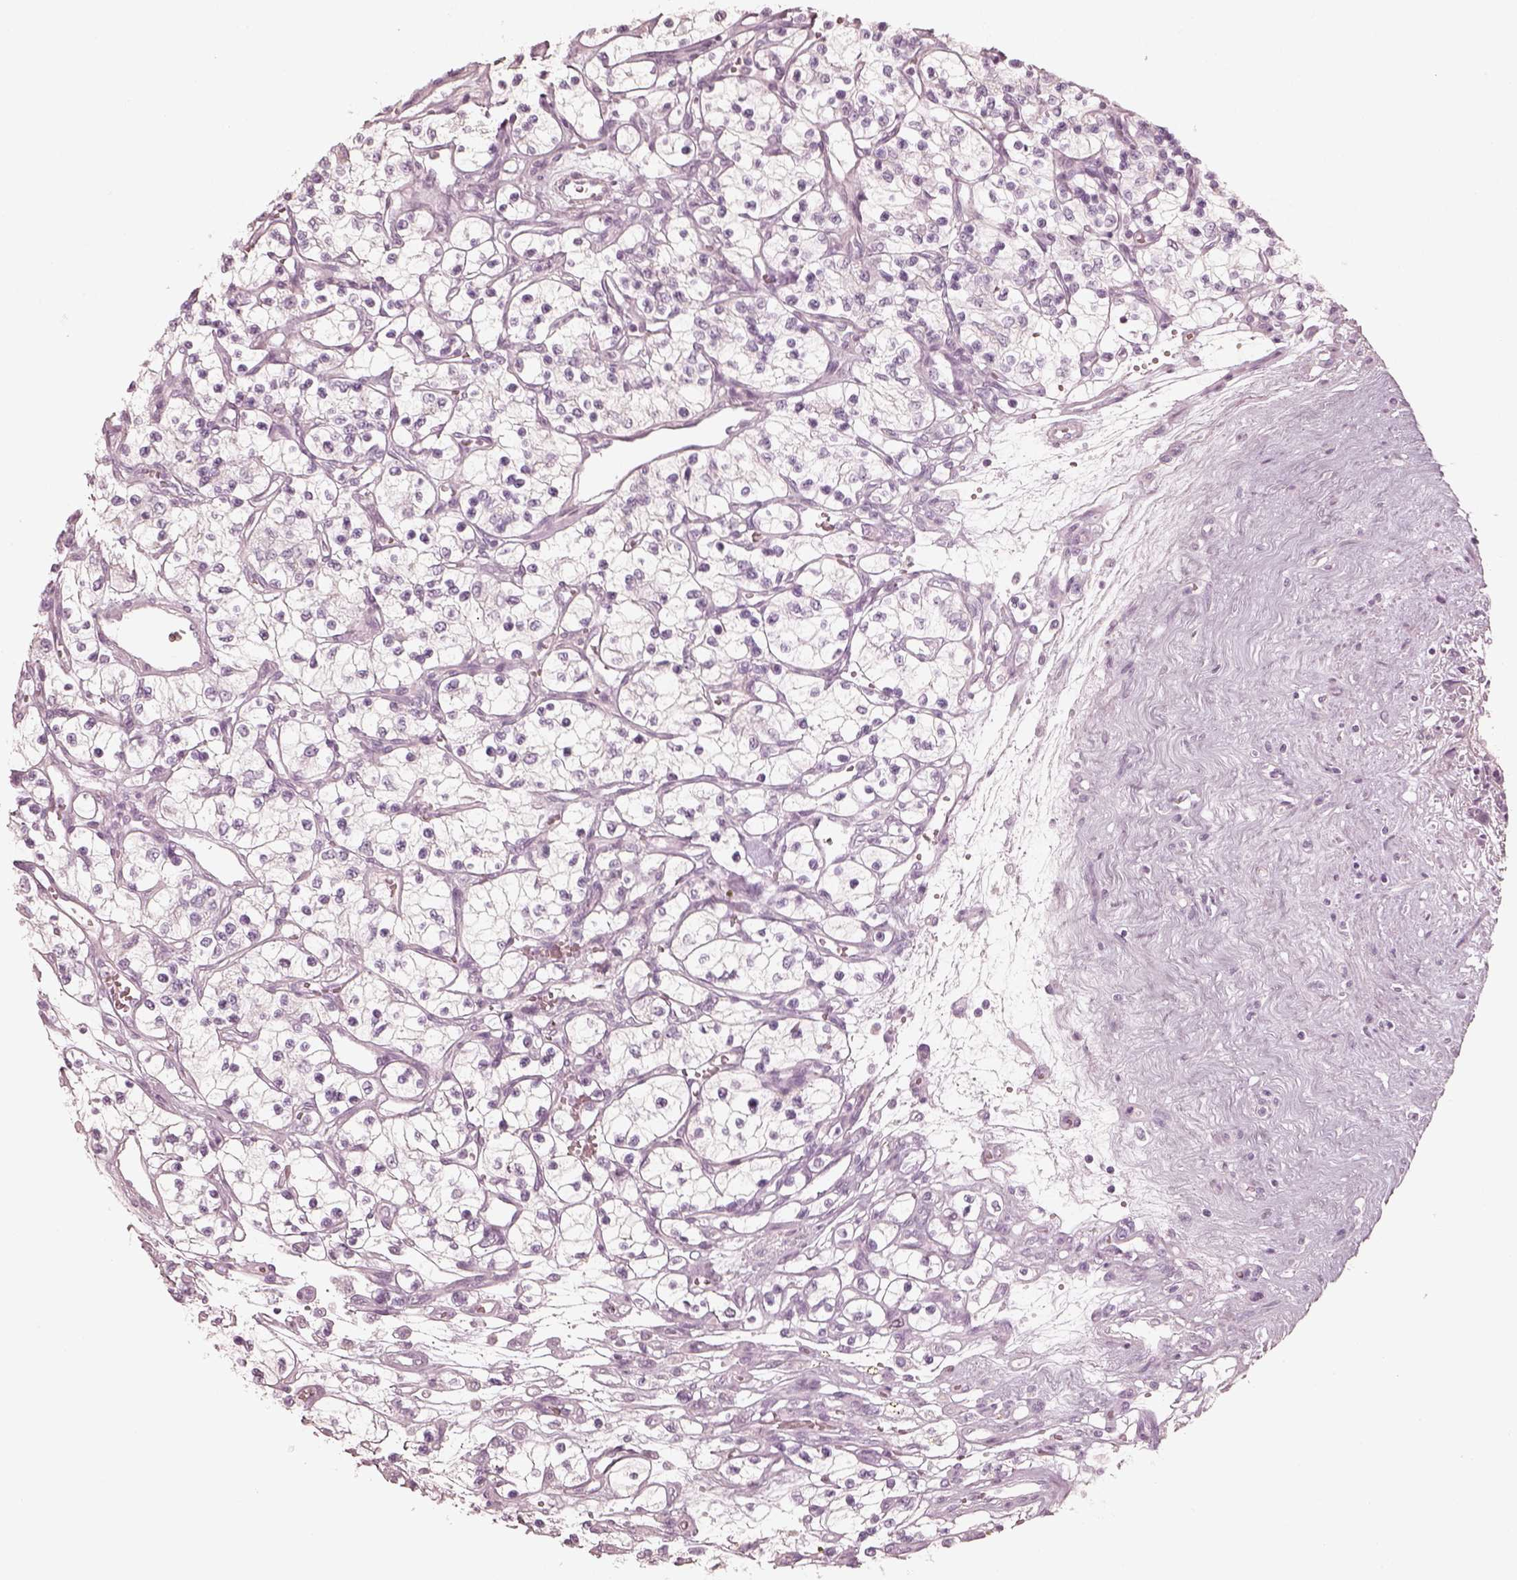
{"staining": {"intensity": "negative", "quantity": "none", "location": "none"}, "tissue": "renal cancer", "cell_type": "Tumor cells", "image_type": "cancer", "snomed": [{"axis": "morphology", "description": "Adenocarcinoma, NOS"}, {"axis": "topography", "description": "Kidney"}], "caption": "Immunohistochemistry histopathology image of neoplastic tissue: human adenocarcinoma (renal) stained with DAB reveals no significant protein expression in tumor cells. (DAB immunohistochemistry (IHC) with hematoxylin counter stain).", "gene": "KRT82", "patient": {"sex": "female", "age": 69}}